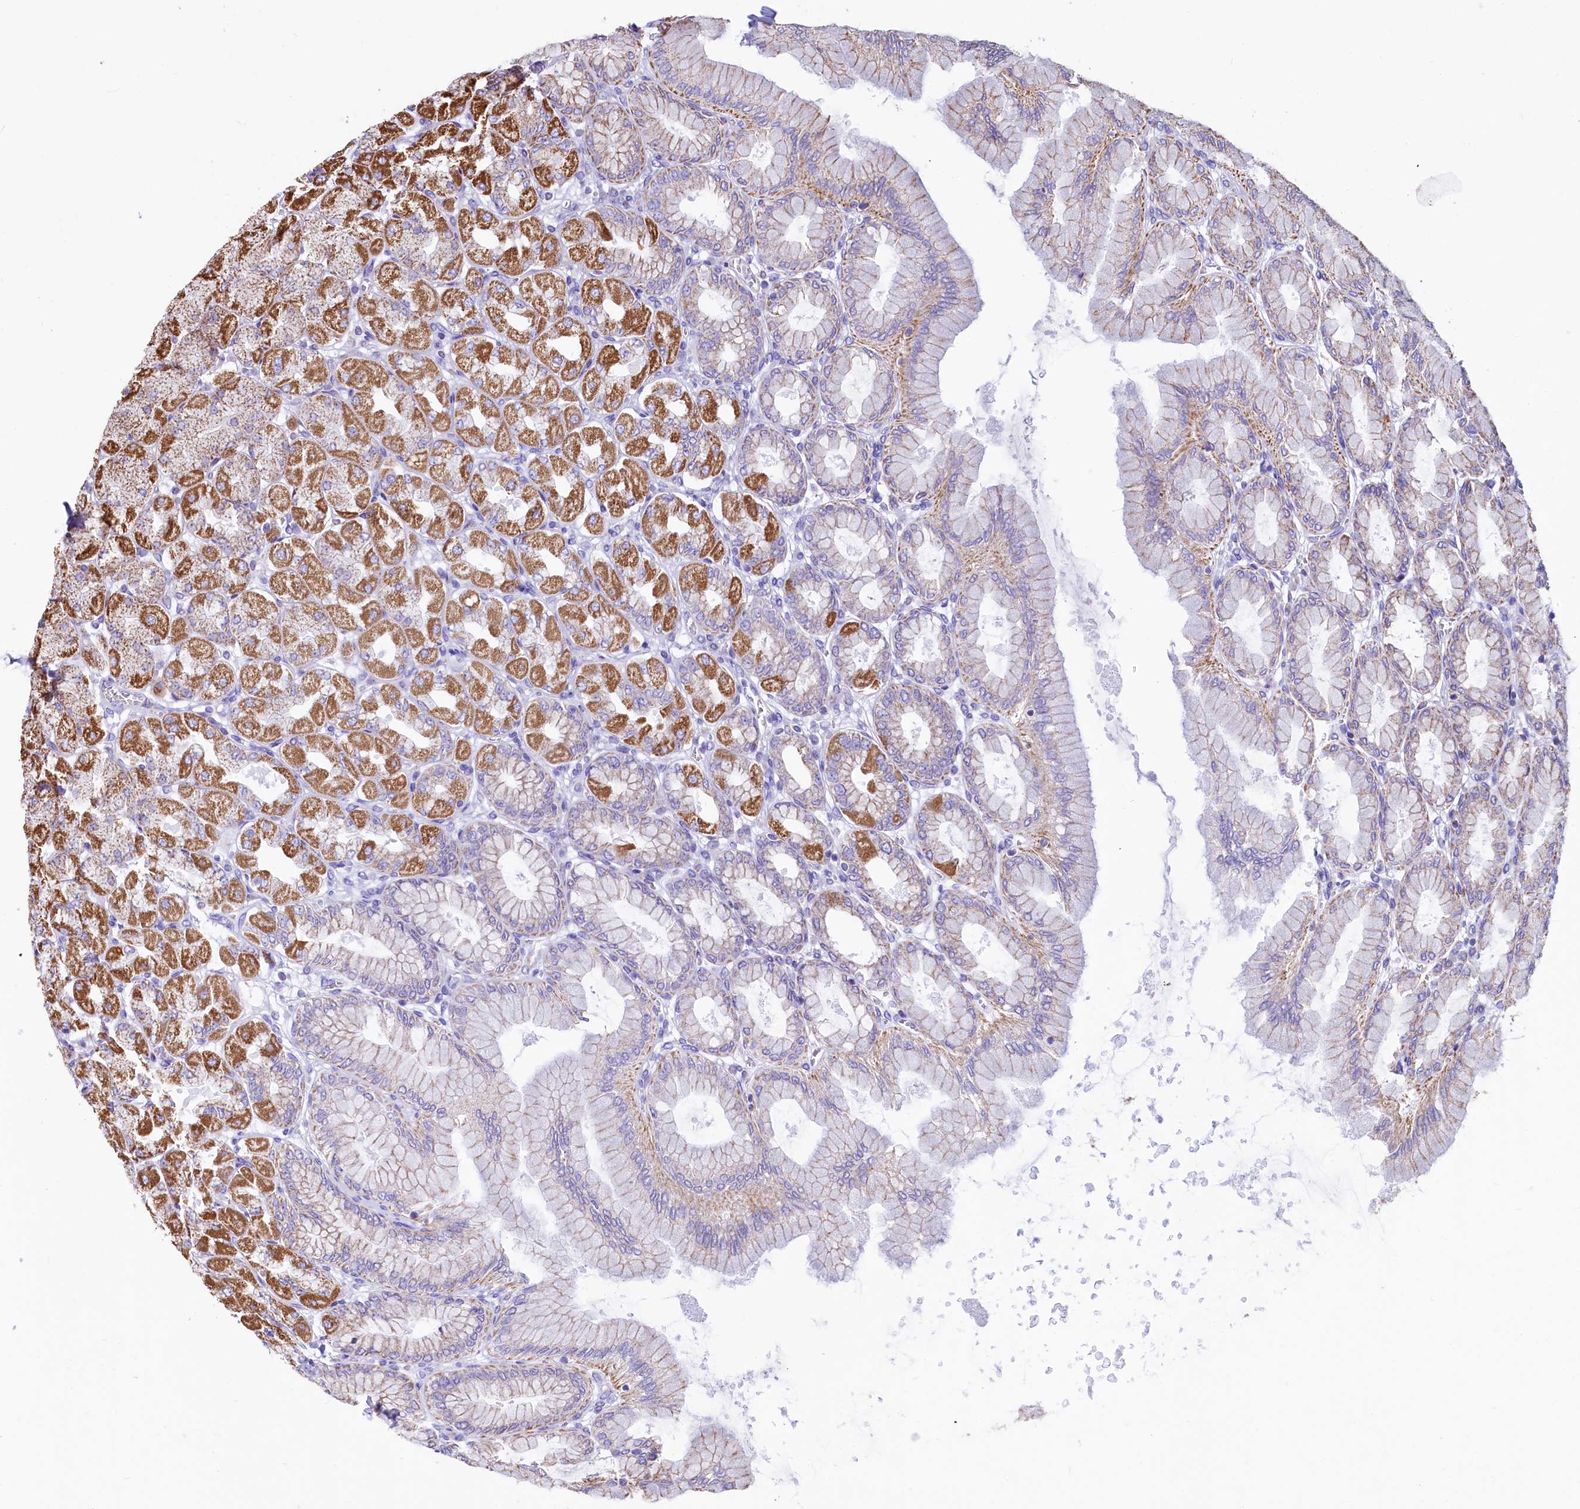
{"staining": {"intensity": "moderate", "quantity": "25%-75%", "location": "cytoplasmic/membranous"}, "tissue": "stomach", "cell_type": "Glandular cells", "image_type": "normal", "snomed": [{"axis": "morphology", "description": "Normal tissue, NOS"}, {"axis": "topography", "description": "Stomach, upper"}], "caption": "Moderate cytoplasmic/membranous expression for a protein is present in approximately 25%-75% of glandular cells of unremarkable stomach using IHC.", "gene": "VWCE", "patient": {"sex": "female", "age": 56}}